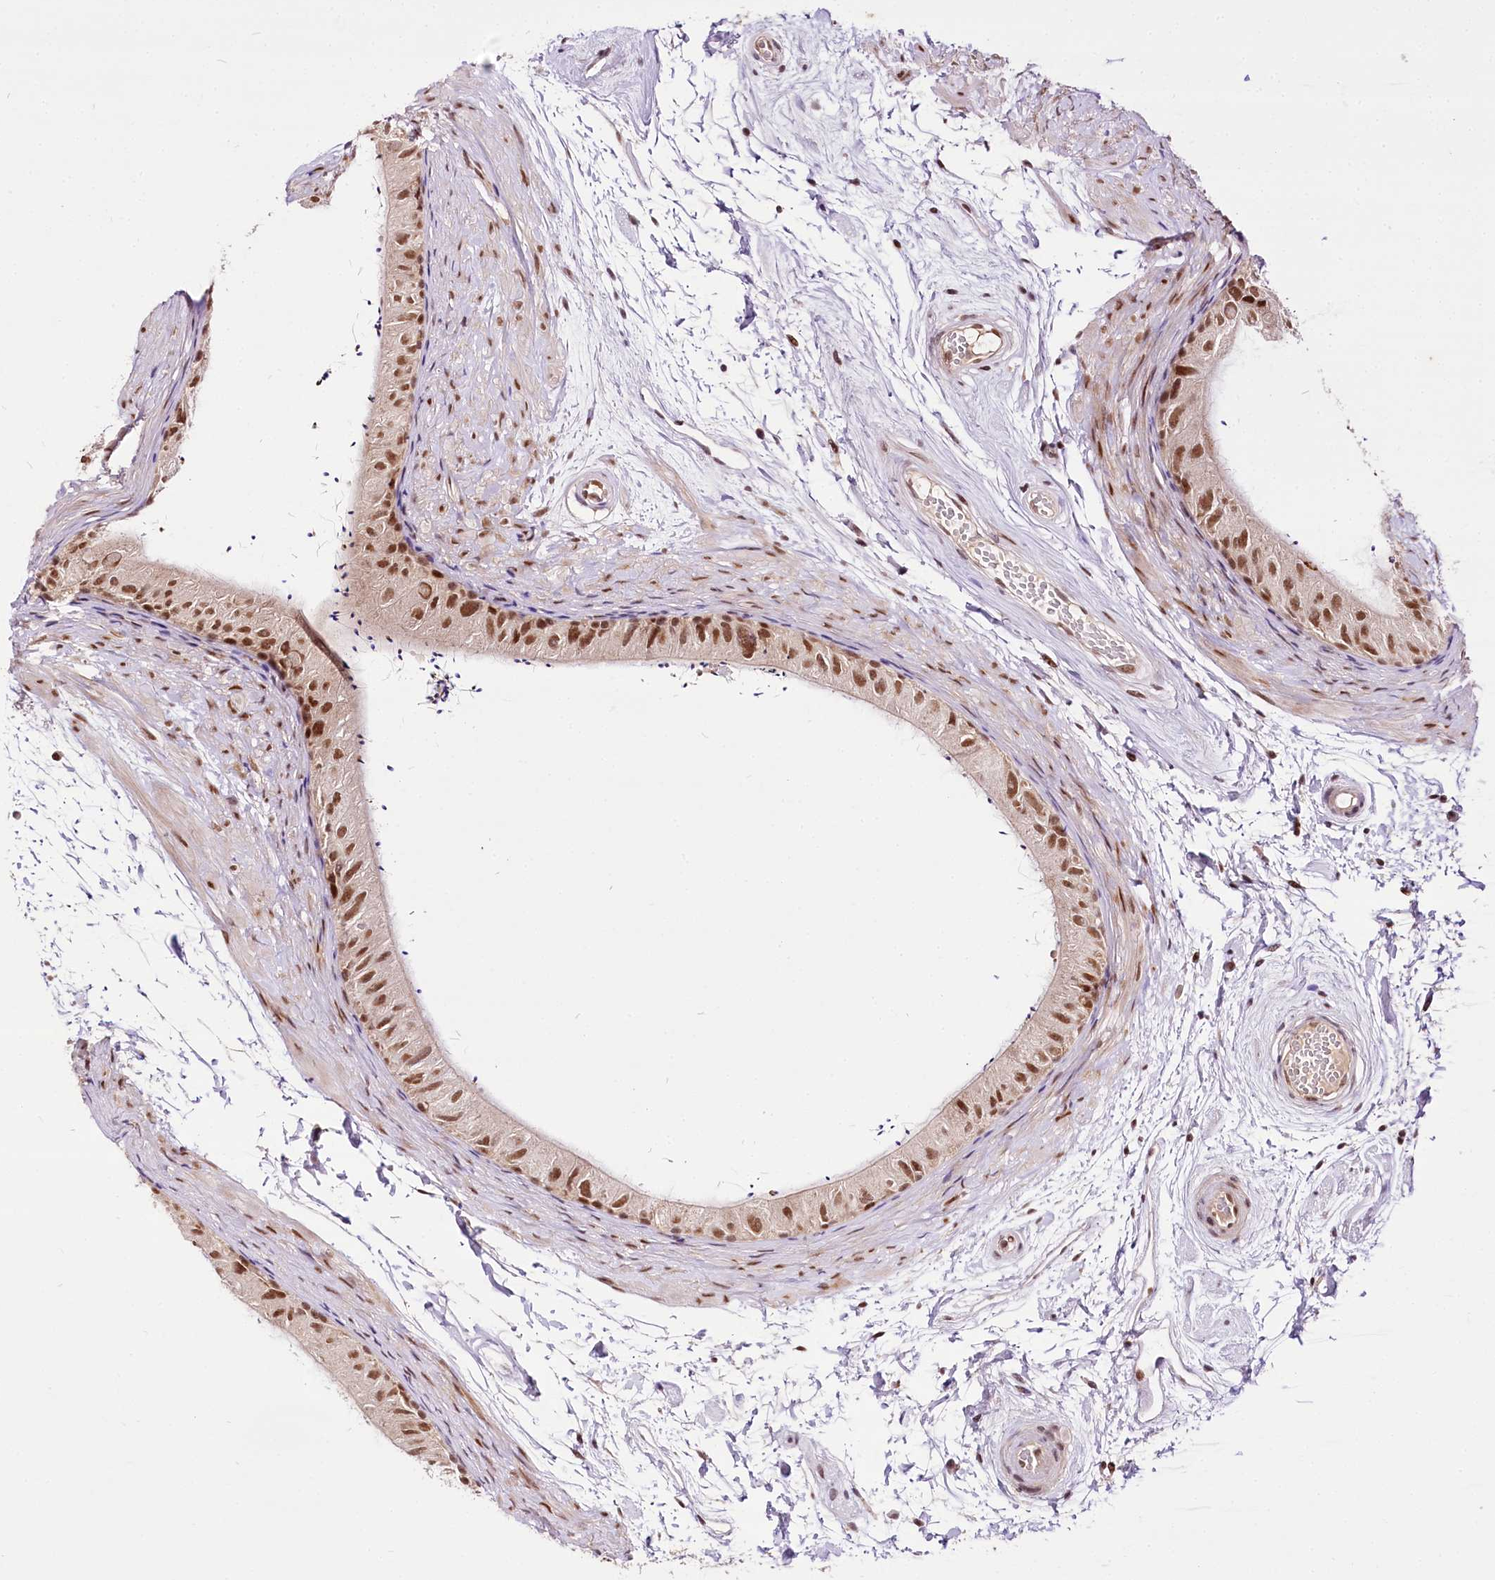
{"staining": {"intensity": "moderate", "quantity": ">75%", "location": "nuclear"}, "tissue": "epididymis", "cell_type": "Glandular cells", "image_type": "normal", "snomed": [{"axis": "morphology", "description": "Normal tissue, NOS"}, {"axis": "topography", "description": "Epididymis"}], "caption": "Epididymis stained with a brown dye displays moderate nuclear positive expression in approximately >75% of glandular cells.", "gene": "POLA2", "patient": {"sex": "male", "age": 50}}